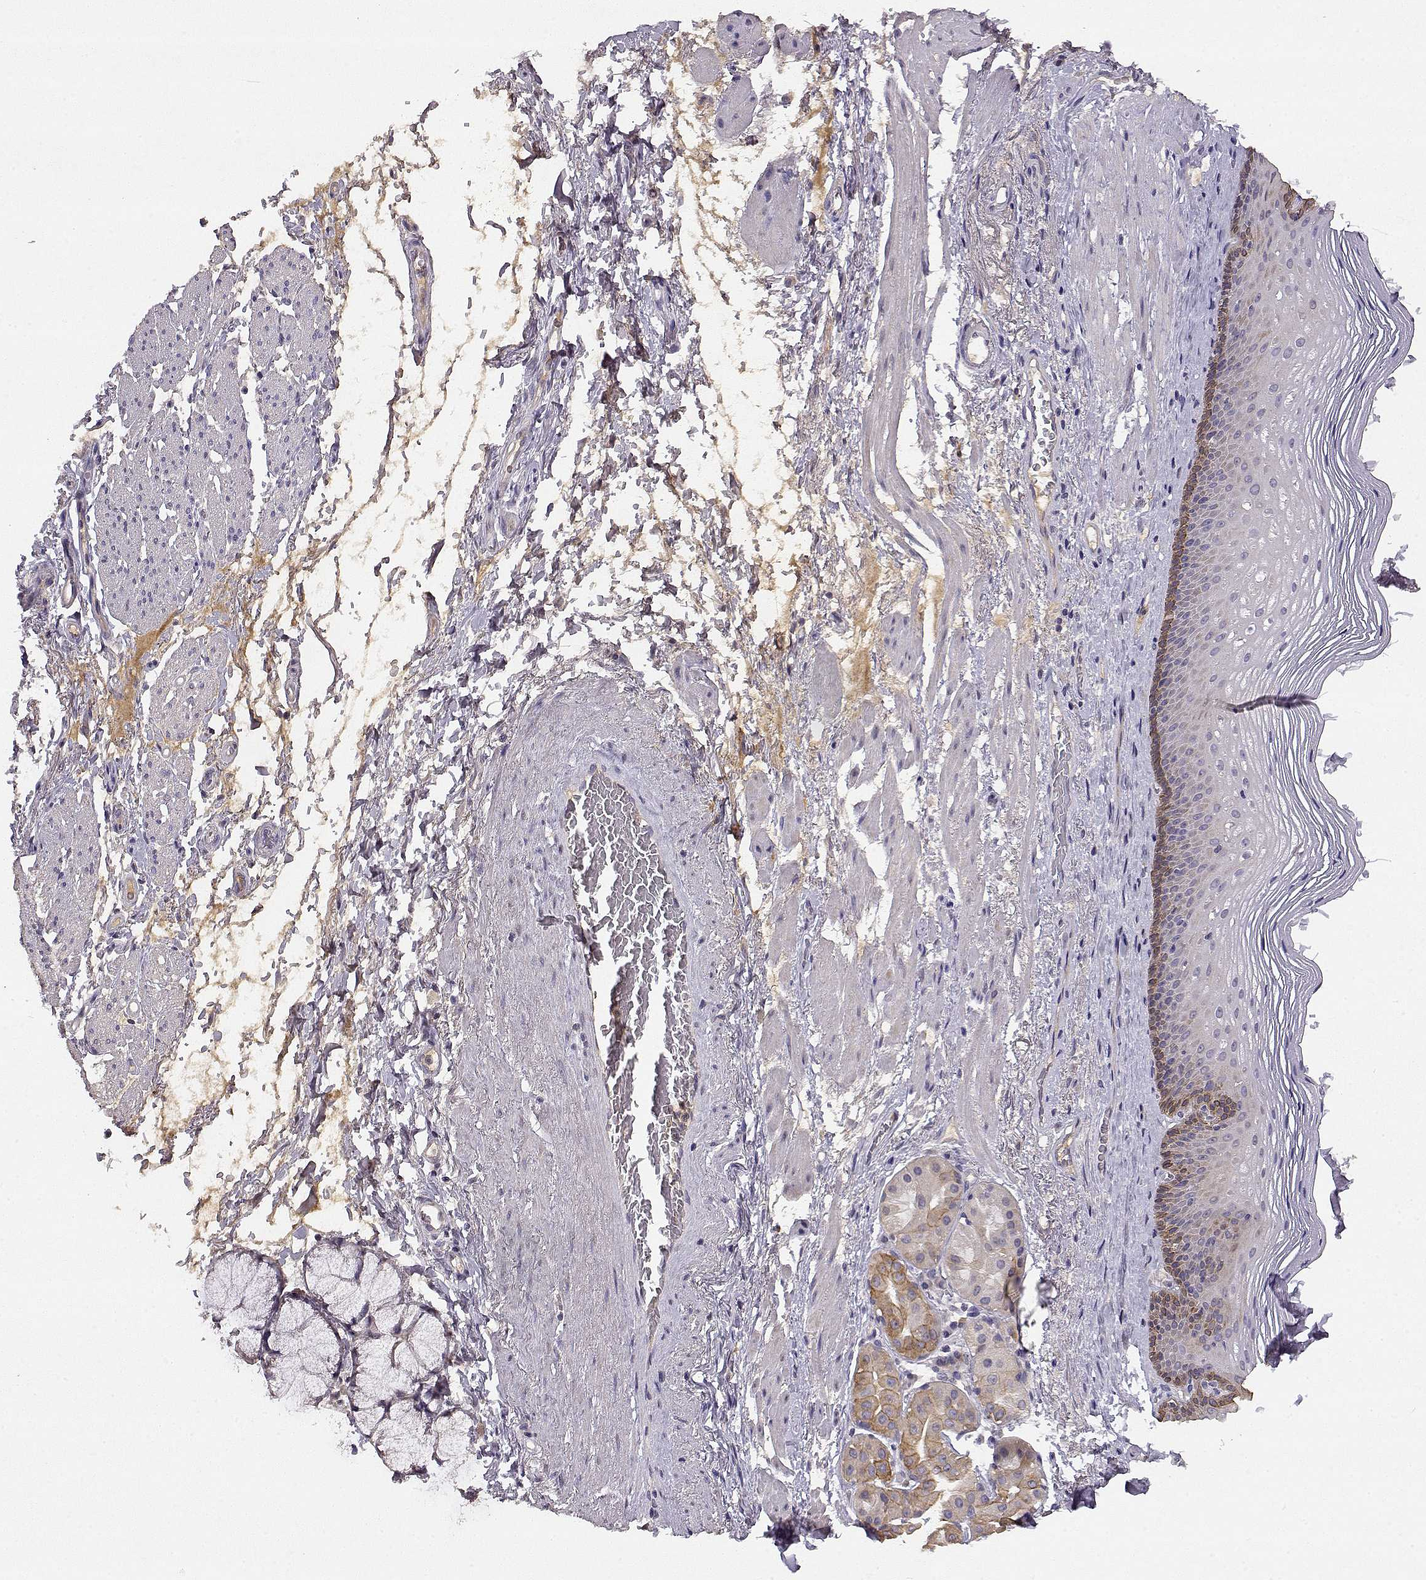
{"staining": {"intensity": "strong", "quantity": "<25%", "location": "cytoplasmic/membranous"}, "tissue": "esophagus", "cell_type": "Squamous epithelial cells", "image_type": "normal", "snomed": [{"axis": "morphology", "description": "Normal tissue, NOS"}, {"axis": "topography", "description": "Esophagus"}], "caption": "Squamous epithelial cells reveal medium levels of strong cytoplasmic/membranous staining in about <25% of cells in benign human esophagus.", "gene": "TACR1", "patient": {"sex": "male", "age": 76}}